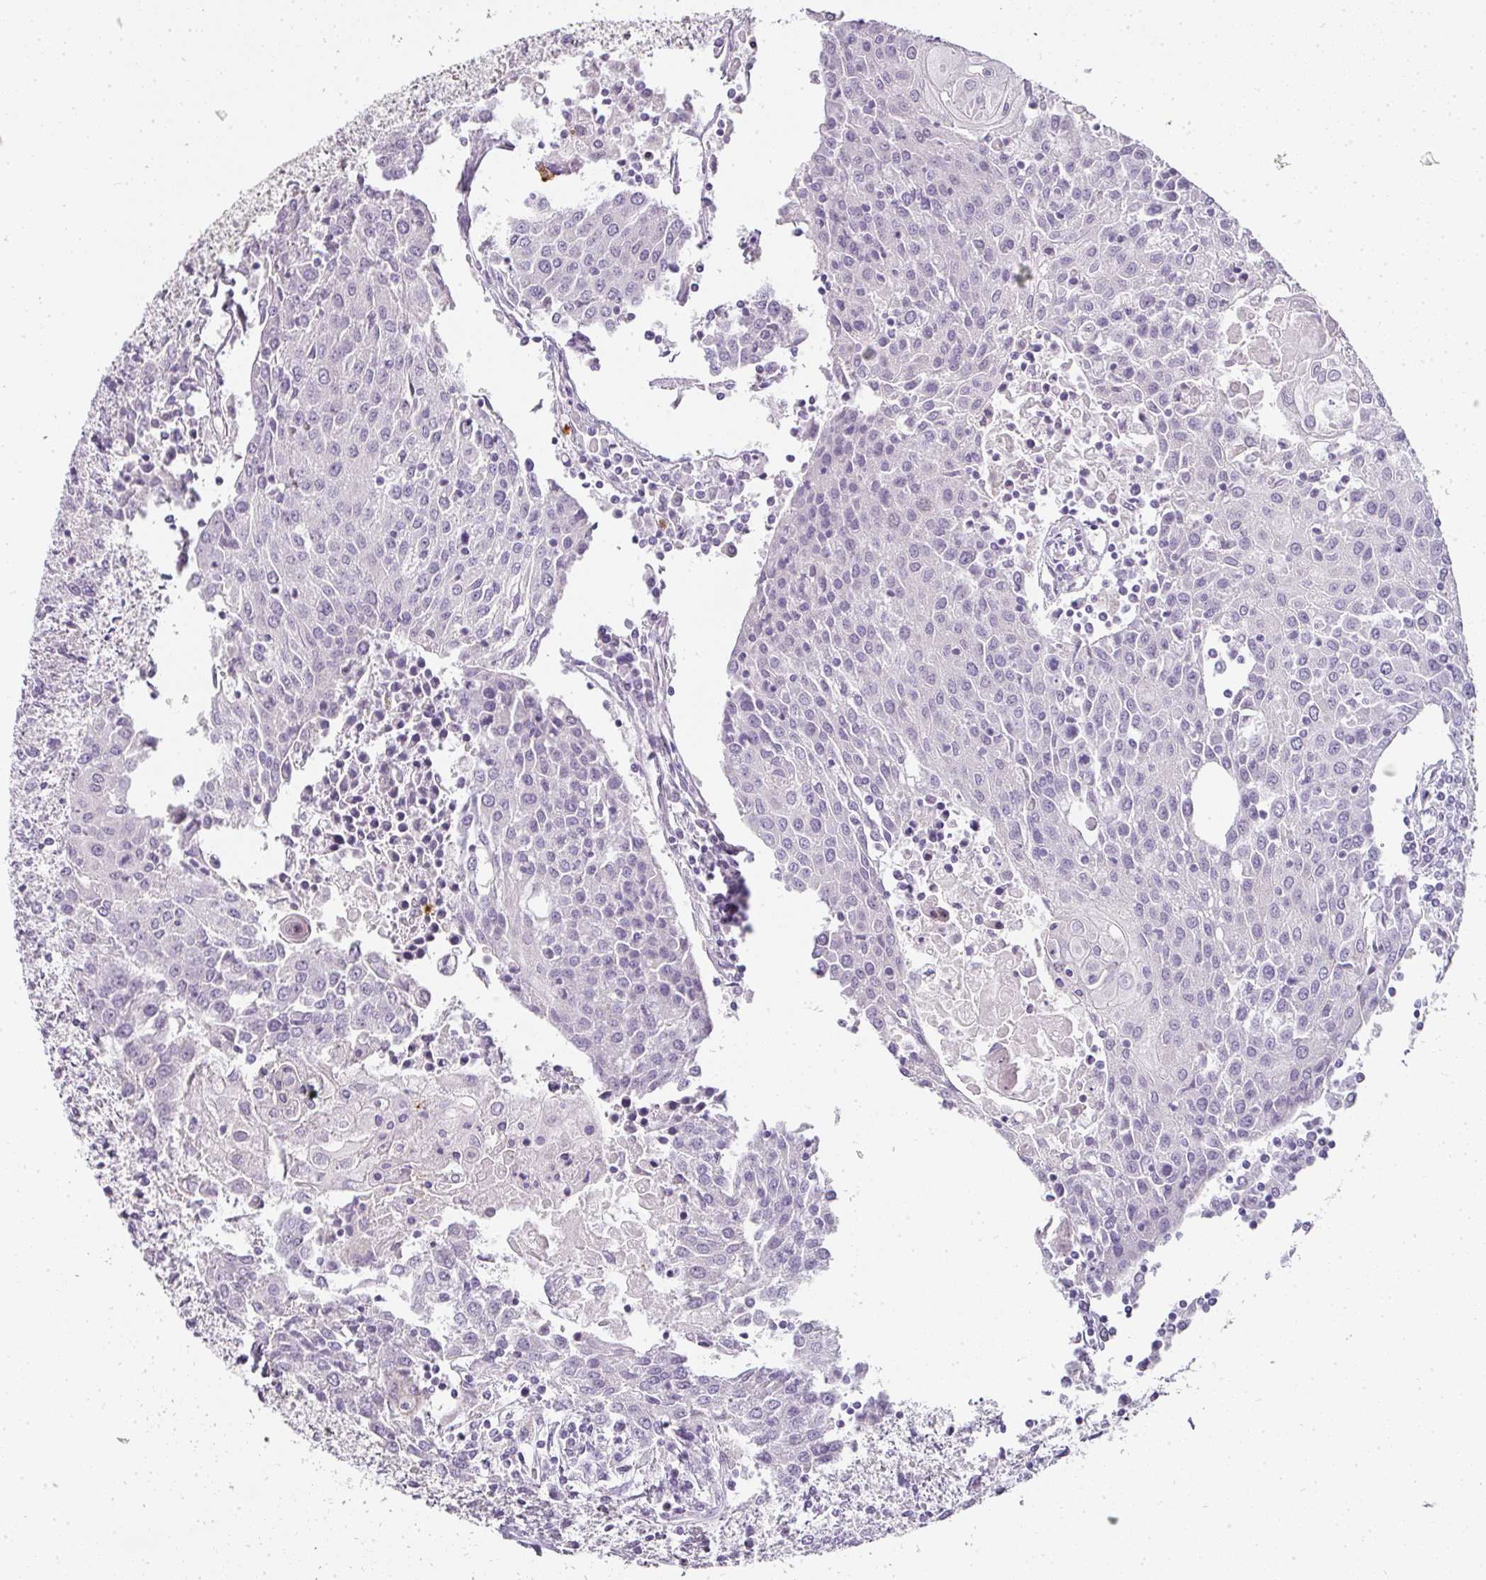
{"staining": {"intensity": "negative", "quantity": "none", "location": "none"}, "tissue": "urothelial cancer", "cell_type": "Tumor cells", "image_type": "cancer", "snomed": [{"axis": "morphology", "description": "Urothelial carcinoma, High grade"}, {"axis": "topography", "description": "Urinary bladder"}], "caption": "A high-resolution image shows IHC staining of high-grade urothelial carcinoma, which shows no significant staining in tumor cells. Nuclei are stained in blue.", "gene": "CAMP", "patient": {"sex": "female", "age": 85}}